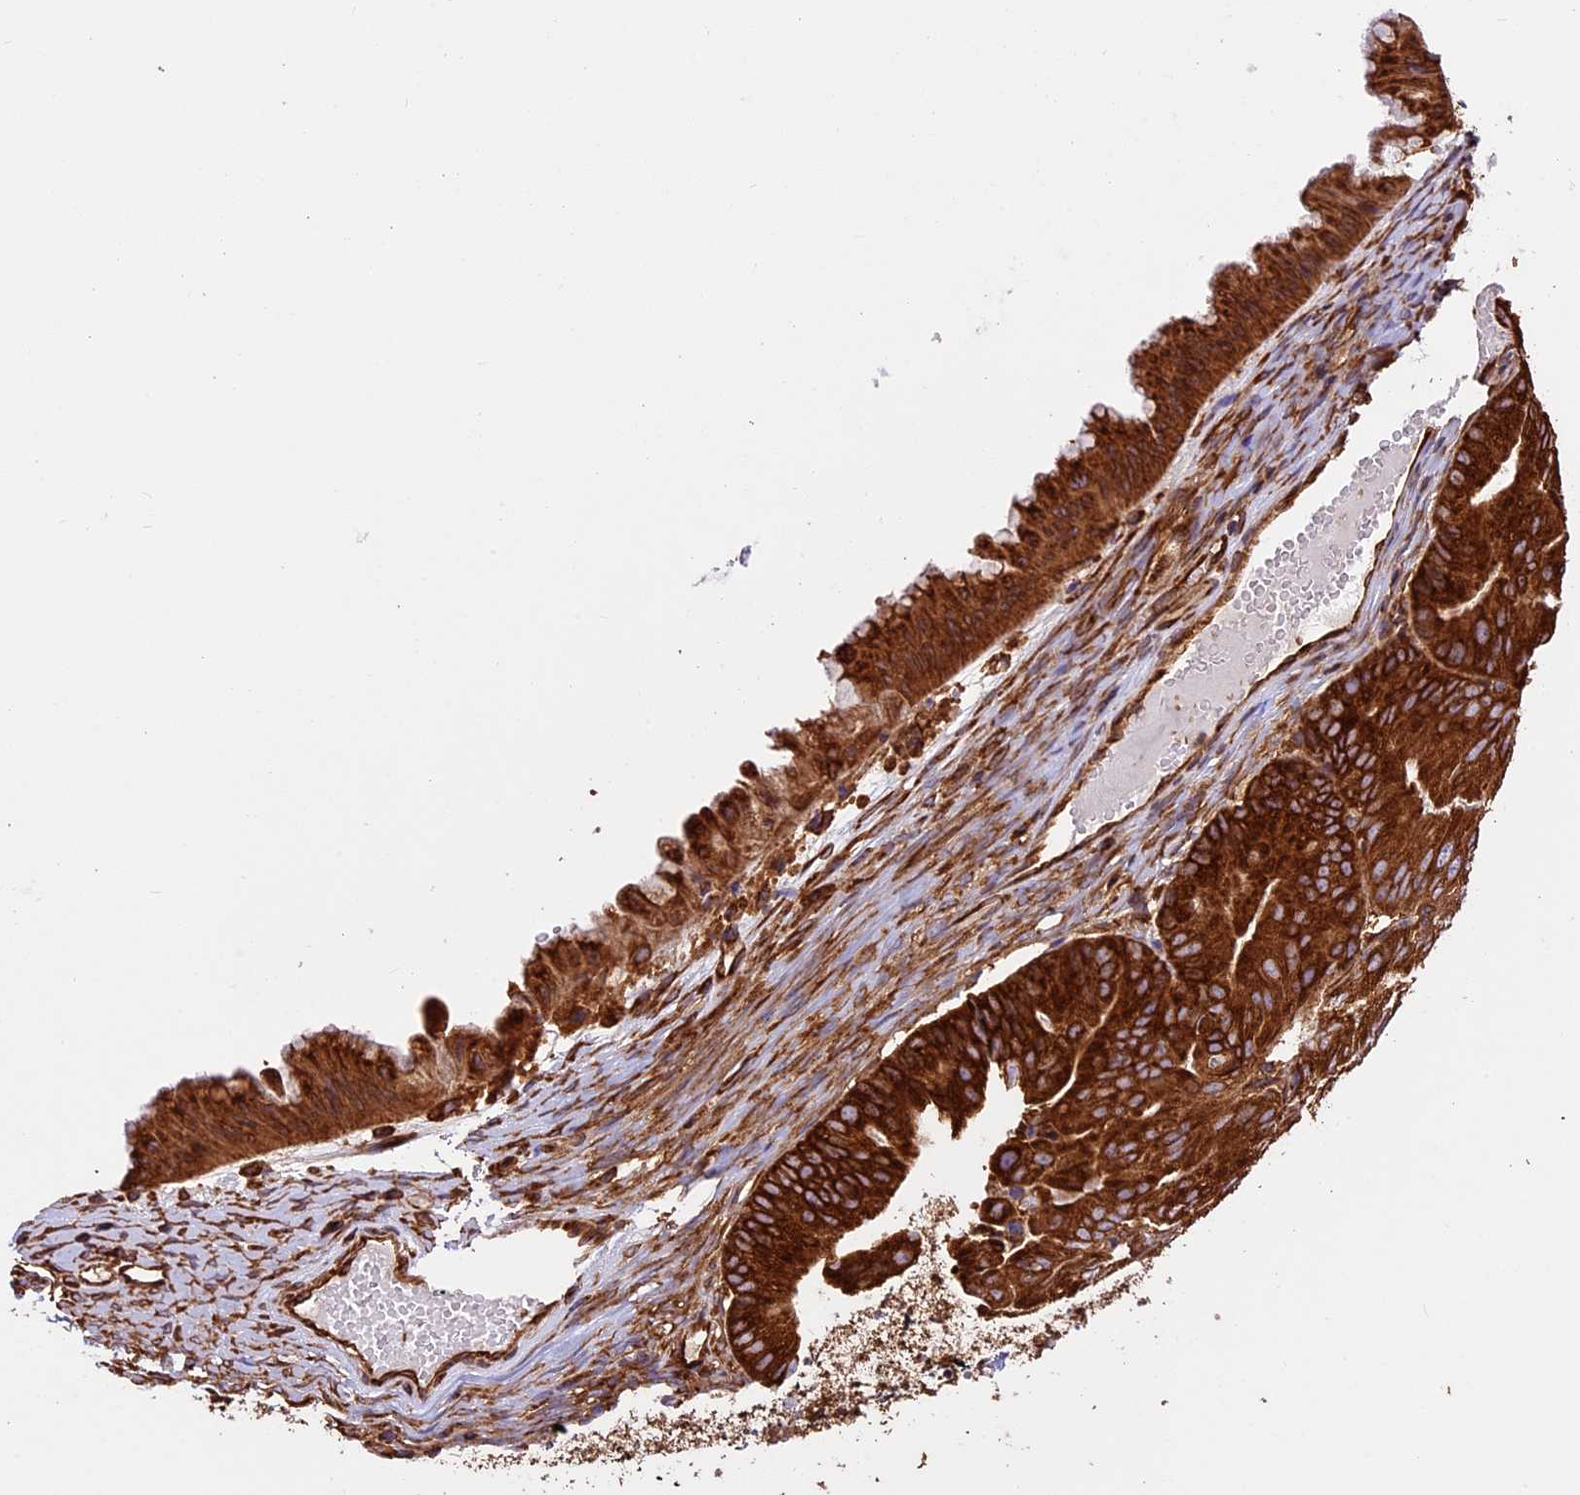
{"staining": {"intensity": "strong", "quantity": ">75%", "location": "cytoplasmic/membranous"}, "tissue": "ovarian cancer", "cell_type": "Tumor cells", "image_type": "cancer", "snomed": [{"axis": "morphology", "description": "Cystadenocarcinoma, mucinous, NOS"}, {"axis": "topography", "description": "Ovary"}], "caption": "Brown immunohistochemical staining in ovarian mucinous cystadenocarcinoma displays strong cytoplasmic/membranous staining in about >75% of tumor cells.", "gene": "KARS1", "patient": {"sex": "female", "age": 61}}